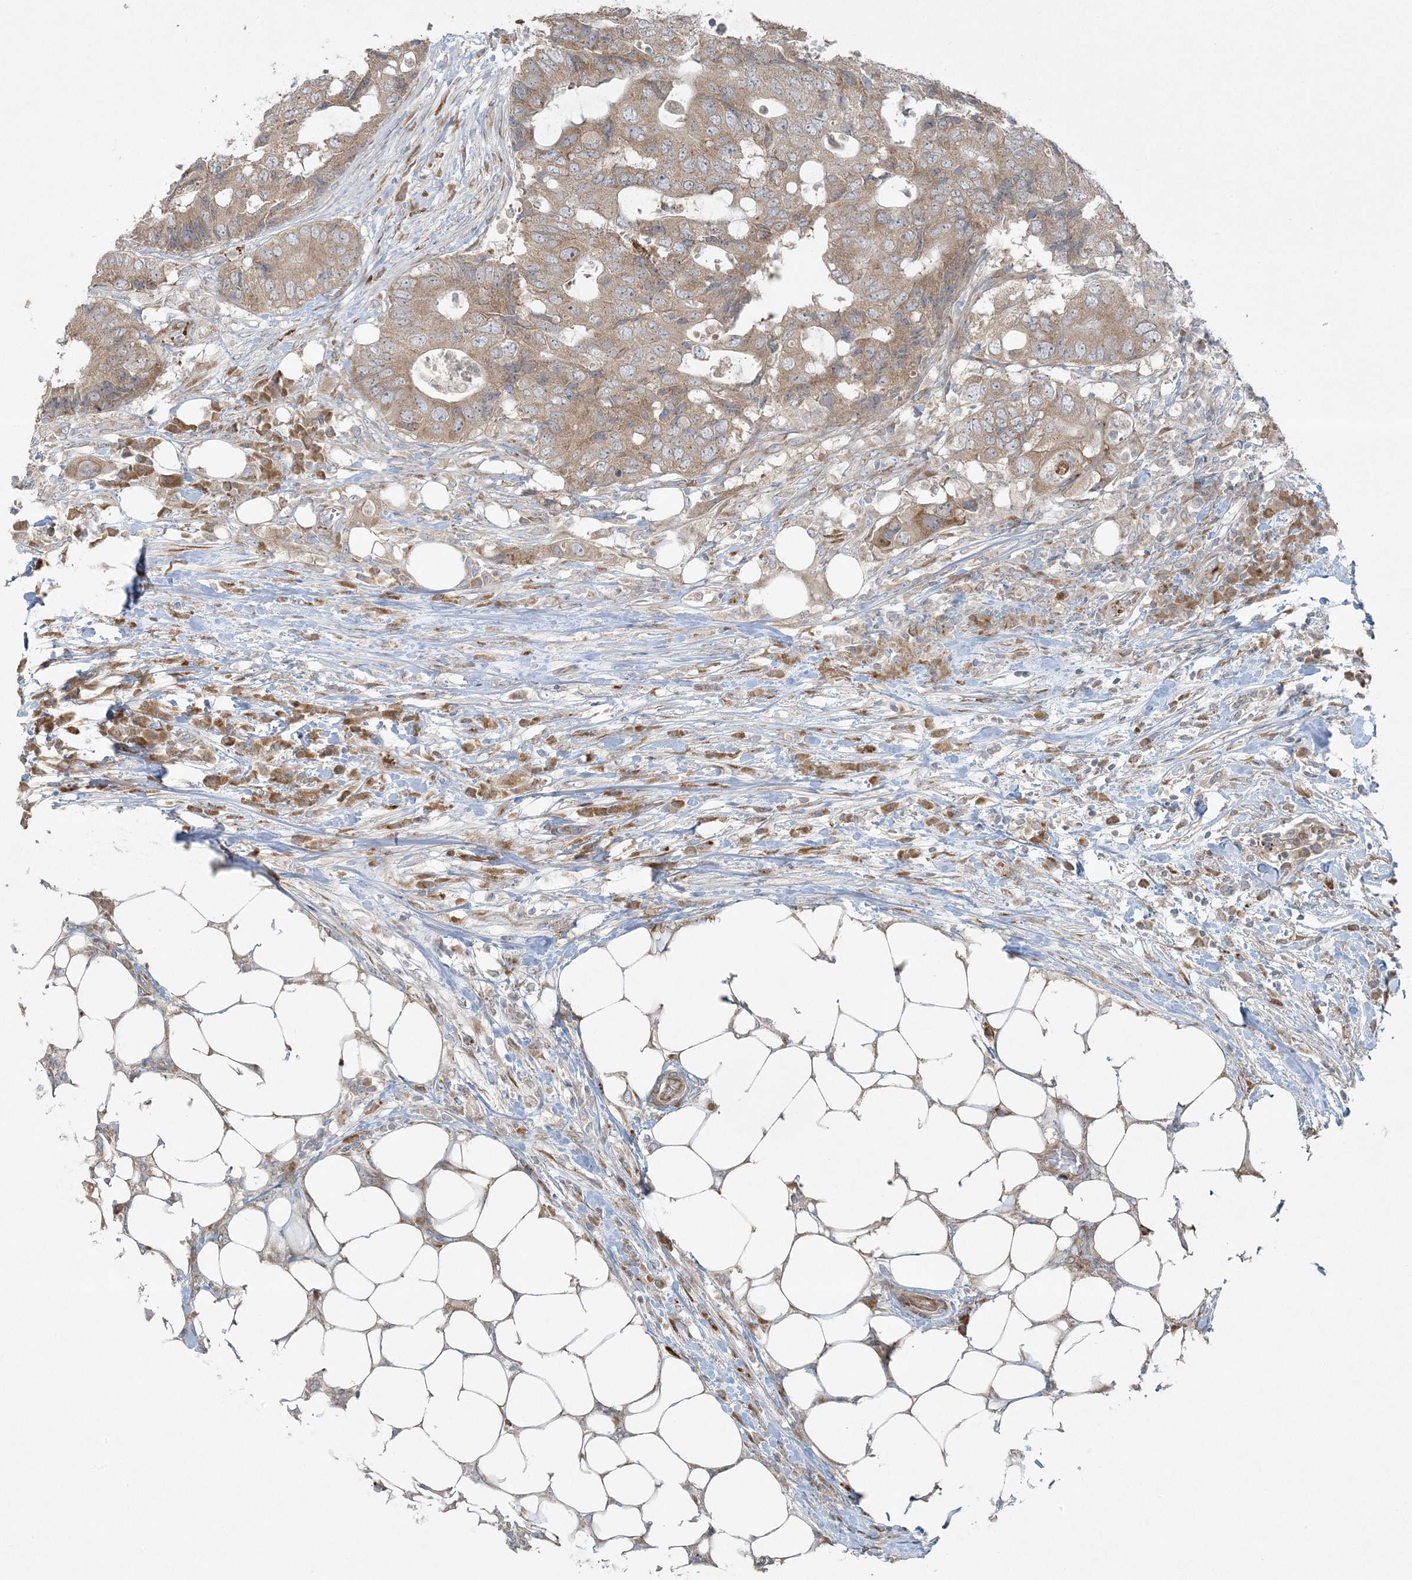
{"staining": {"intensity": "weak", "quantity": ">75%", "location": "cytoplasmic/membranous"}, "tissue": "colorectal cancer", "cell_type": "Tumor cells", "image_type": "cancer", "snomed": [{"axis": "morphology", "description": "Adenocarcinoma, NOS"}, {"axis": "topography", "description": "Colon"}], "caption": "Protein expression by immunohistochemistry (IHC) displays weak cytoplasmic/membranous staining in approximately >75% of tumor cells in colorectal adenocarcinoma.", "gene": "ZNF263", "patient": {"sex": "male", "age": 71}}